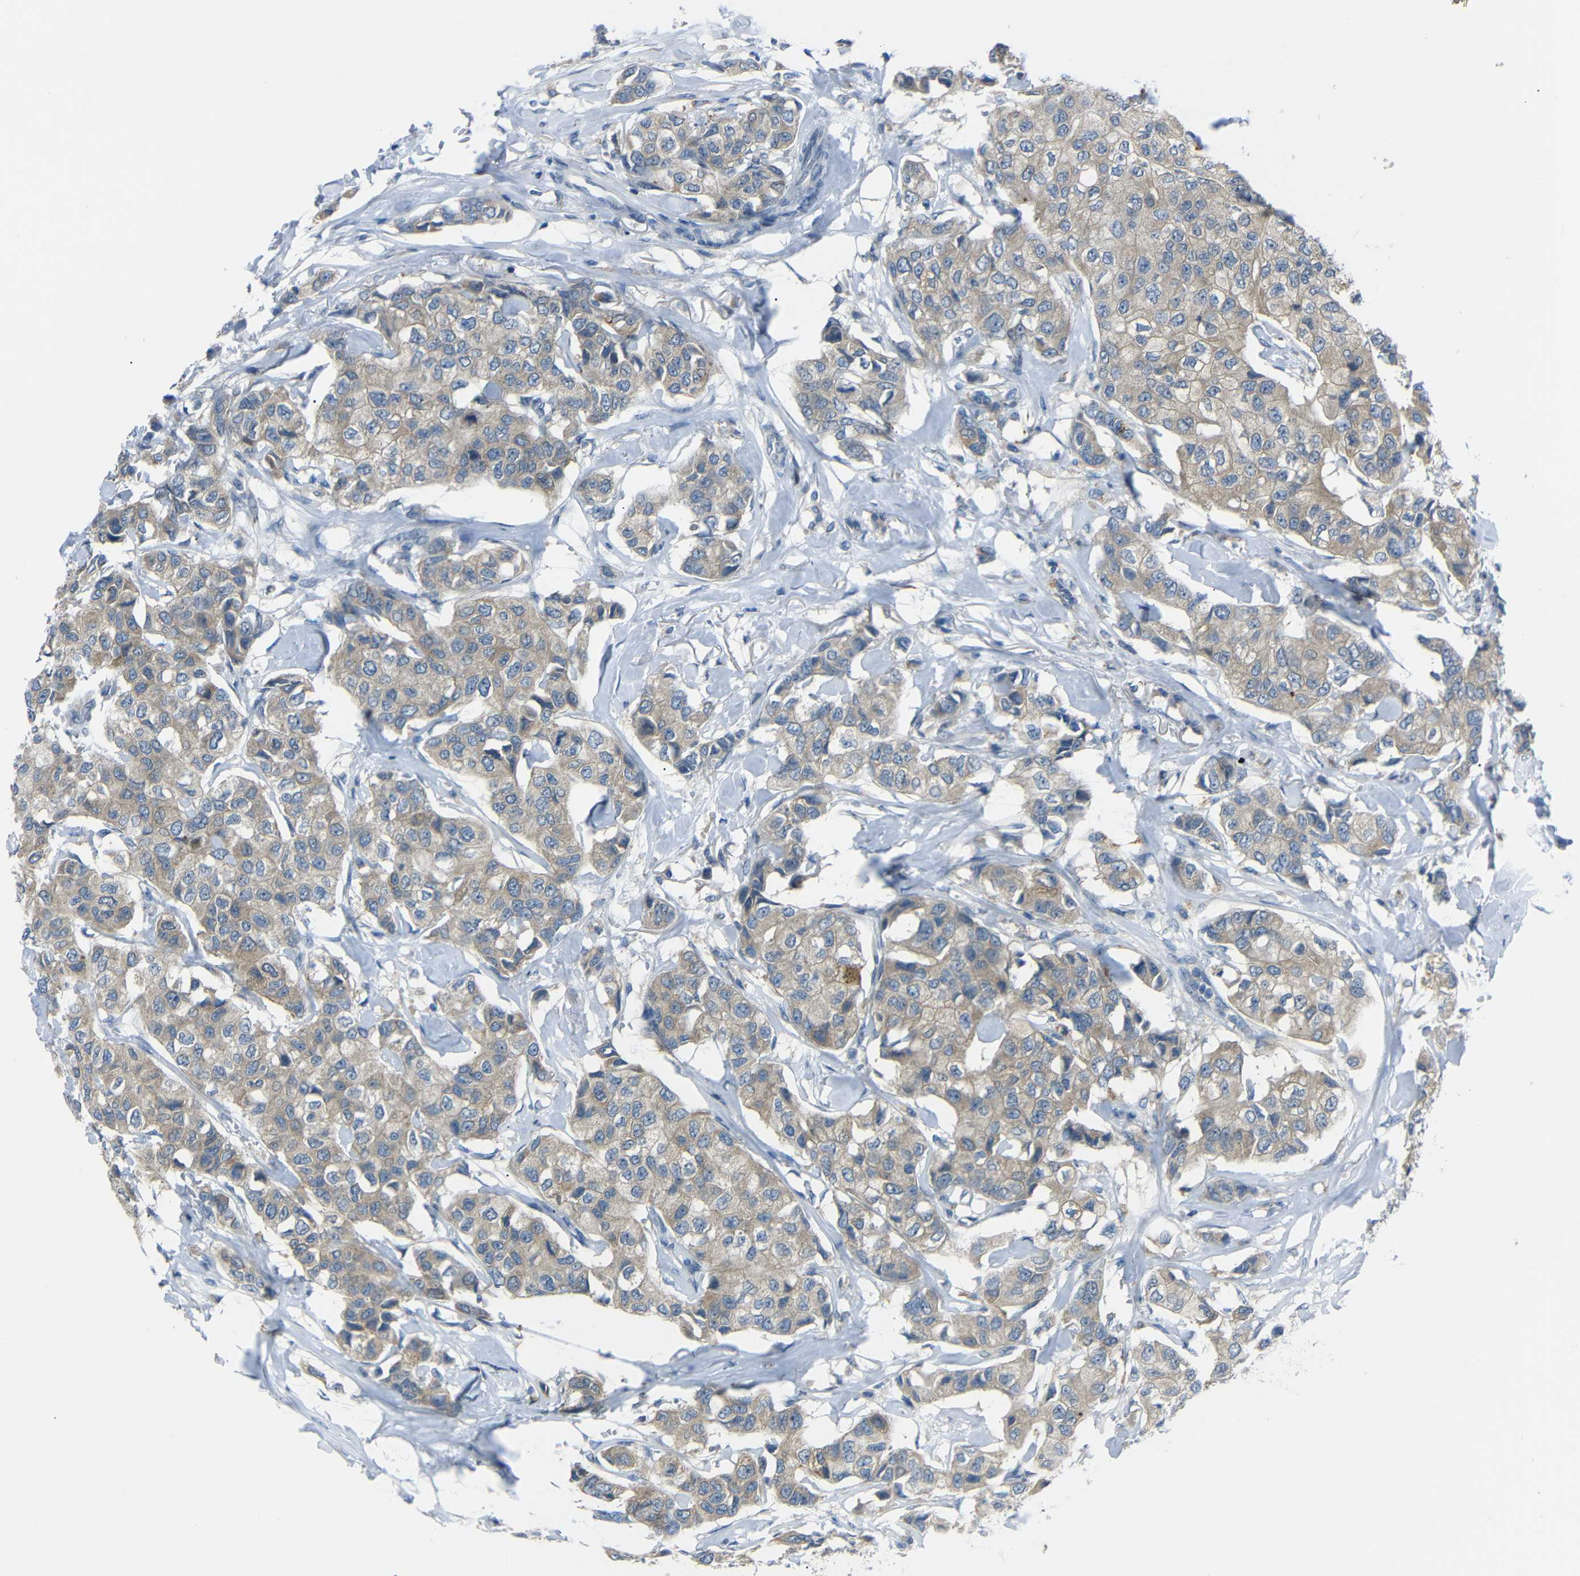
{"staining": {"intensity": "weak", "quantity": ">75%", "location": "cytoplasmic/membranous"}, "tissue": "breast cancer", "cell_type": "Tumor cells", "image_type": "cancer", "snomed": [{"axis": "morphology", "description": "Duct carcinoma"}, {"axis": "topography", "description": "Breast"}], "caption": "IHC histopathology image of human breast cancer (intraductal carcinoma) stained for a protein (brown), which displays low levels of weak cytoplasmic/membranous expression in approximately >75% of tumor cells.", "gene": "C6orf89", "patient": {"sex": "female", "age": 80}}